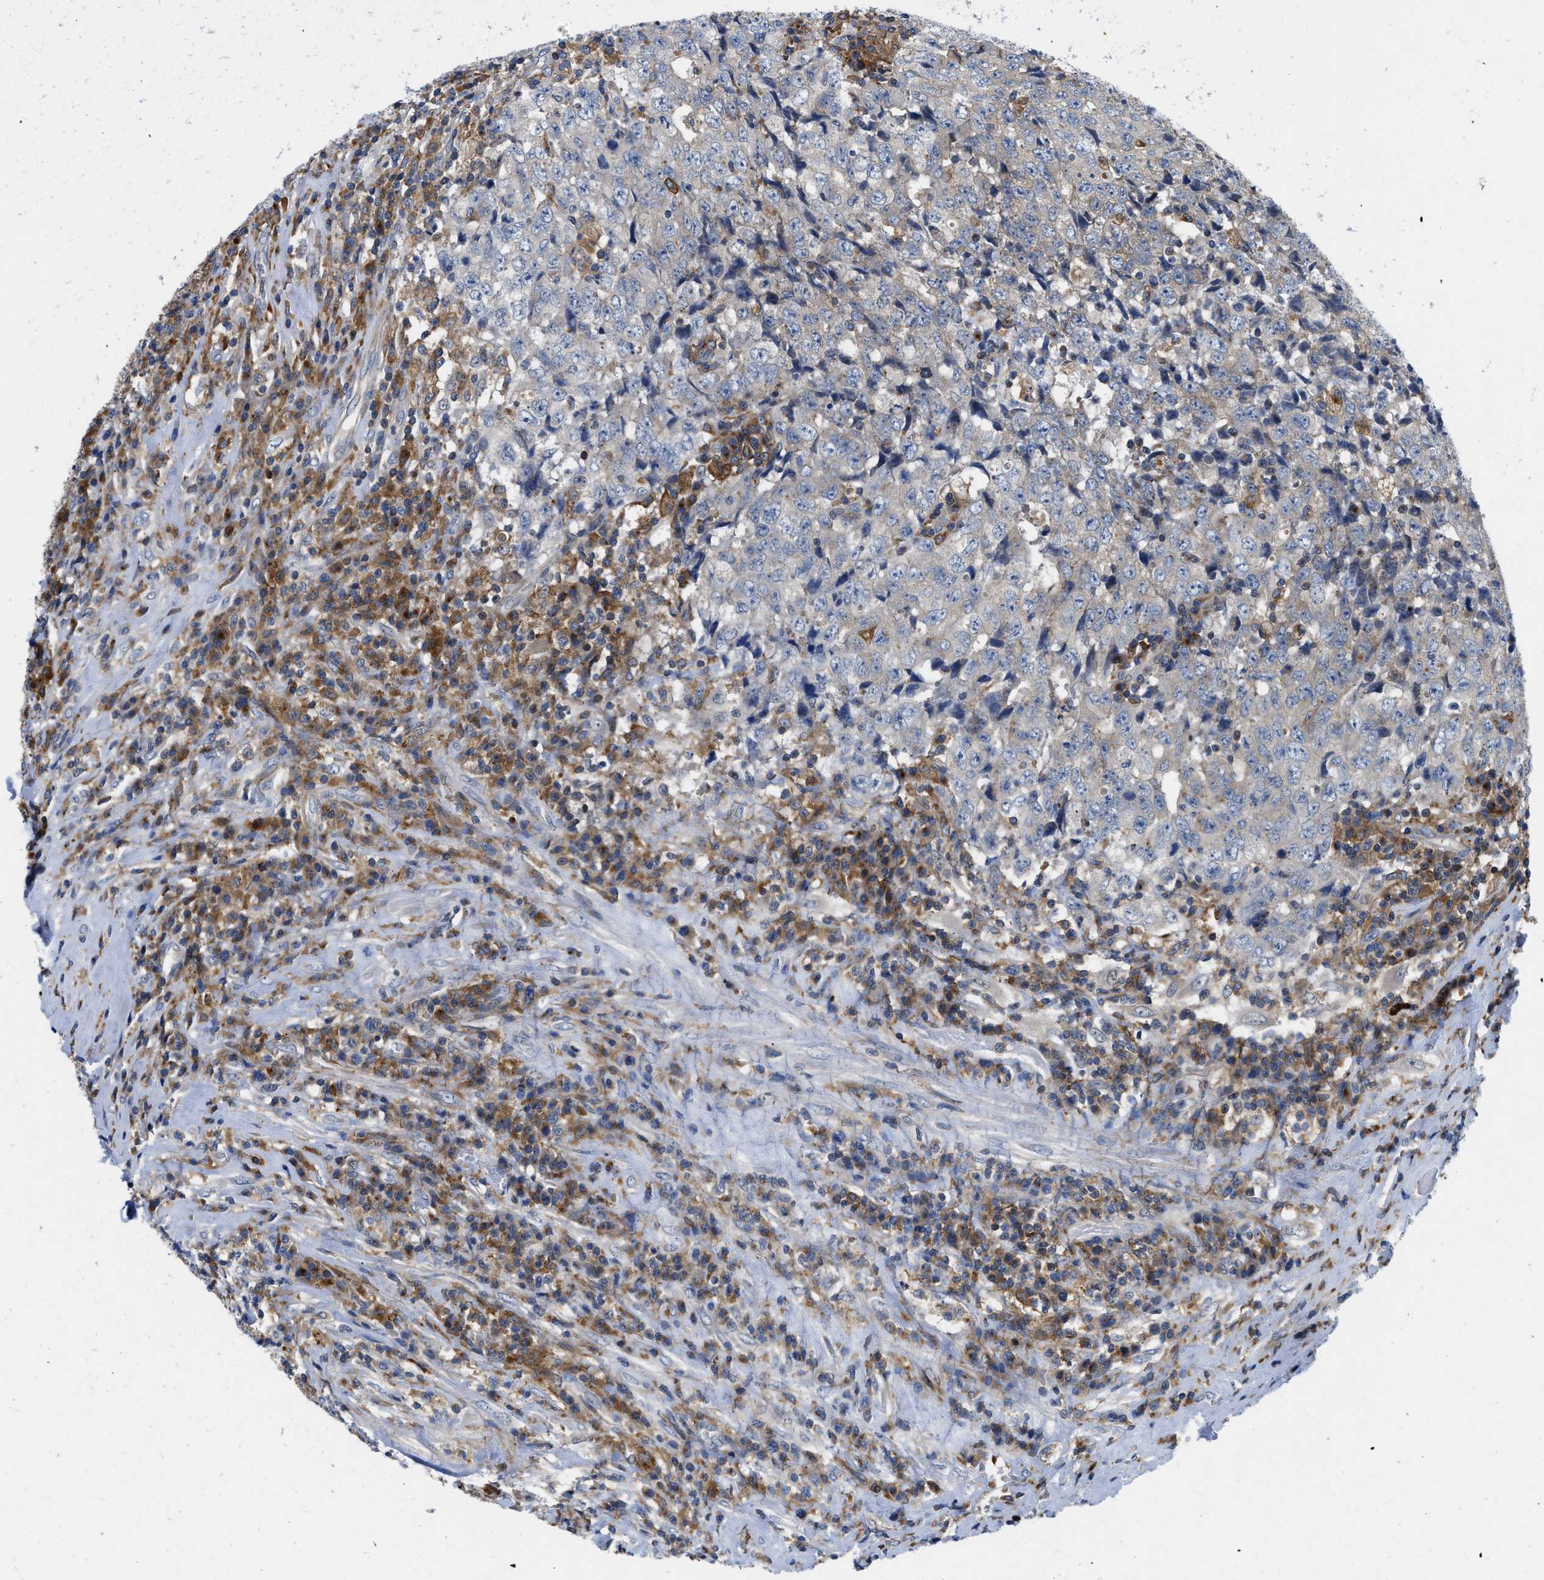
{"staining": {"intensity": "negative", "quantity": "none", "location": "none"}, "tissue": "testis cancer", "cell_type": "Tumor cells", "image_type": "cancer", "snomed": [{"axis": "morphology", "description": "Necrosis, NOS"}, {"axis": "morphology", "description": "Carcinoma, Embryonal, NOS"}, {"axis": "topography", "description": "Testis"}], "caption": "The immunohistochemistry (IHC) photomicrograph has no significant expression in tumor cells of testis embryonal carcinoma tissue.", "gene": "ENPP4", "patient": {"sex": "male", "age": 19}}